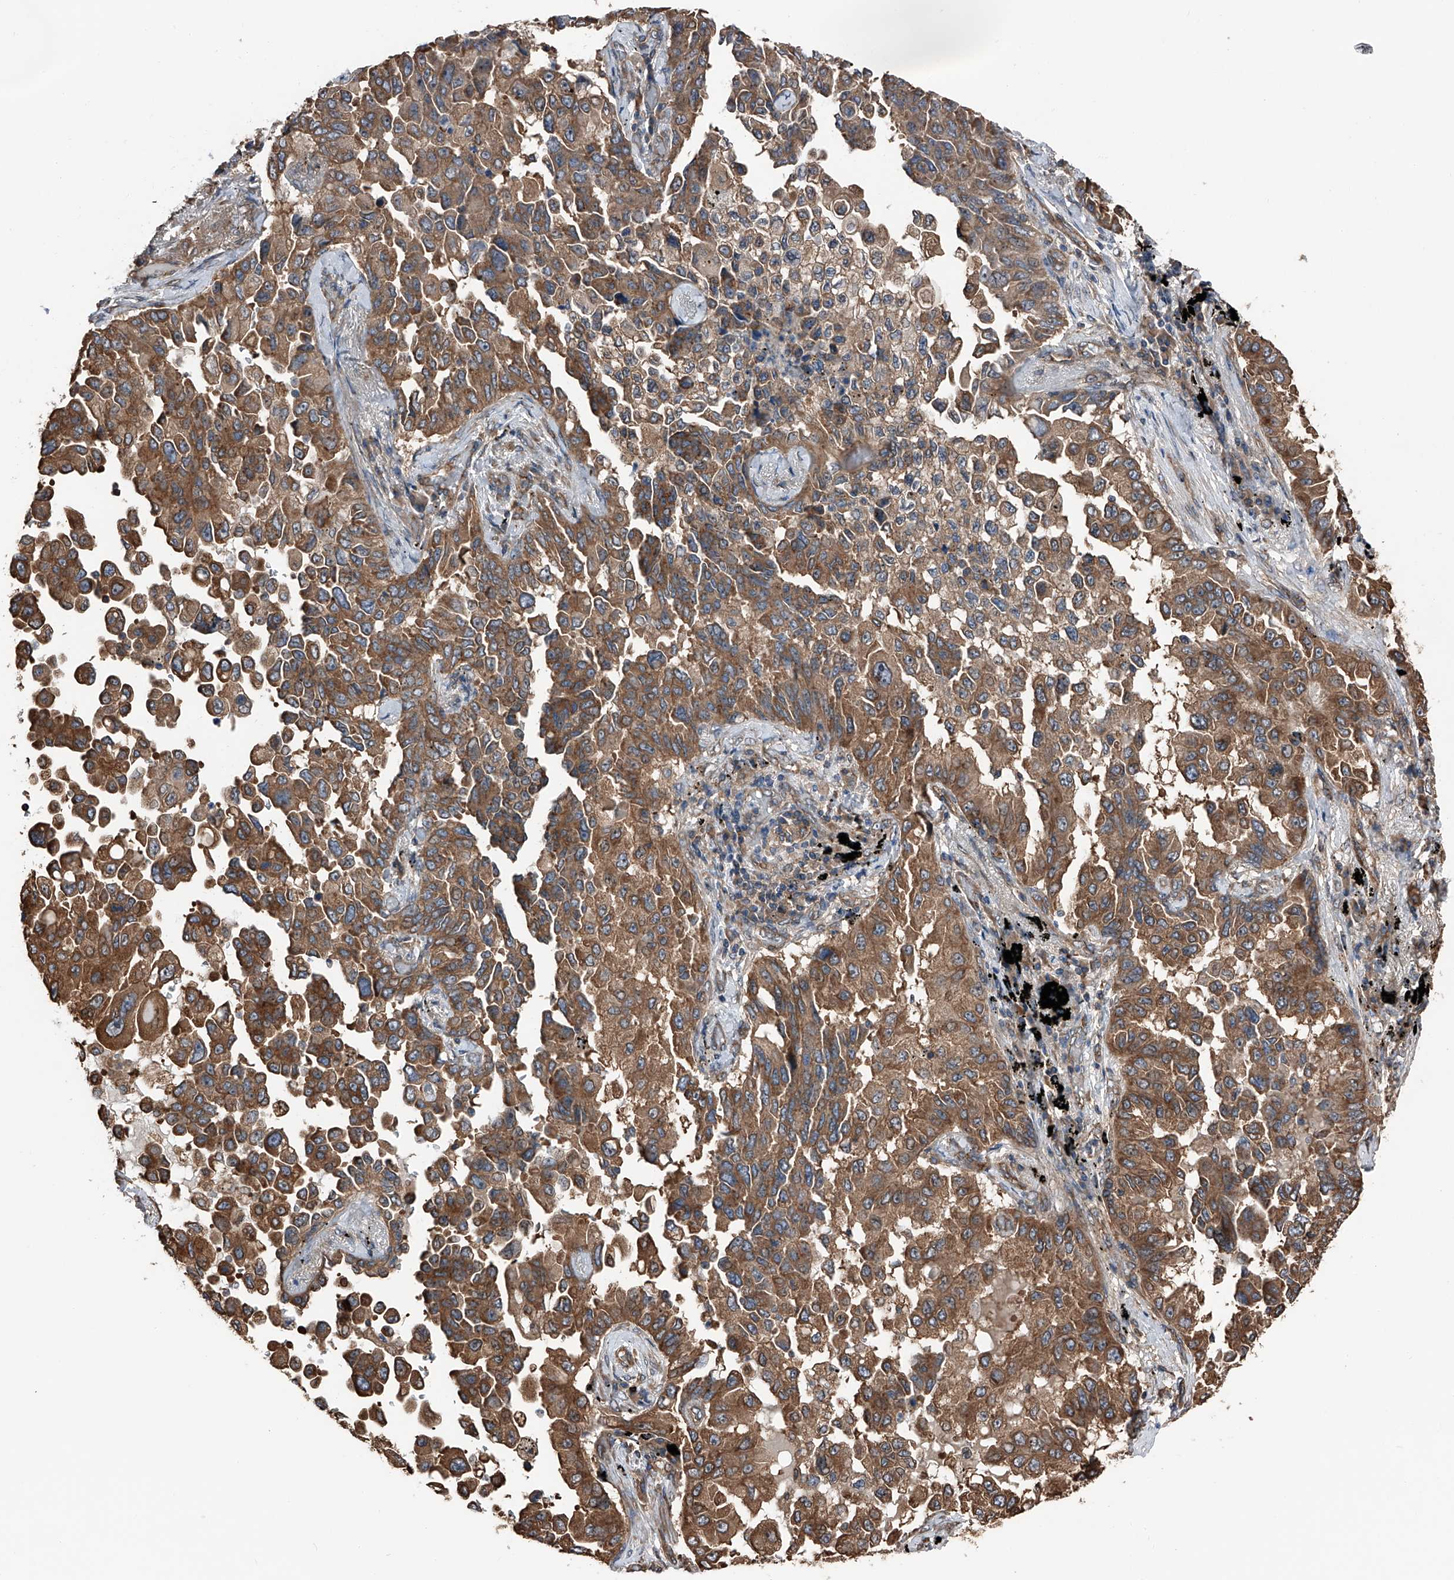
{"staining": {"intensity": "moderate", "quantity": ">75%", "location": "cytoplasmic/membranous"}, "tissue": "lung cancer", "cell_type": "Tumor cells", "image_type": "cancer", "snomed": [{"axis": "morphology", "description": "Adenocarcinoma, NOS"}, {"axis": "topography", "description": "Lung"}], "caption": "DAB (3,3'-diaminobenzidine) immunohistochemical staining of human adenocarcinoma (lung) demonstrates moderate cytoplasmic/membranous protein staining in about >75% of tumor cells.", "gene": "KCNJ2", "patient": {"sex": "female", "age": 67}}